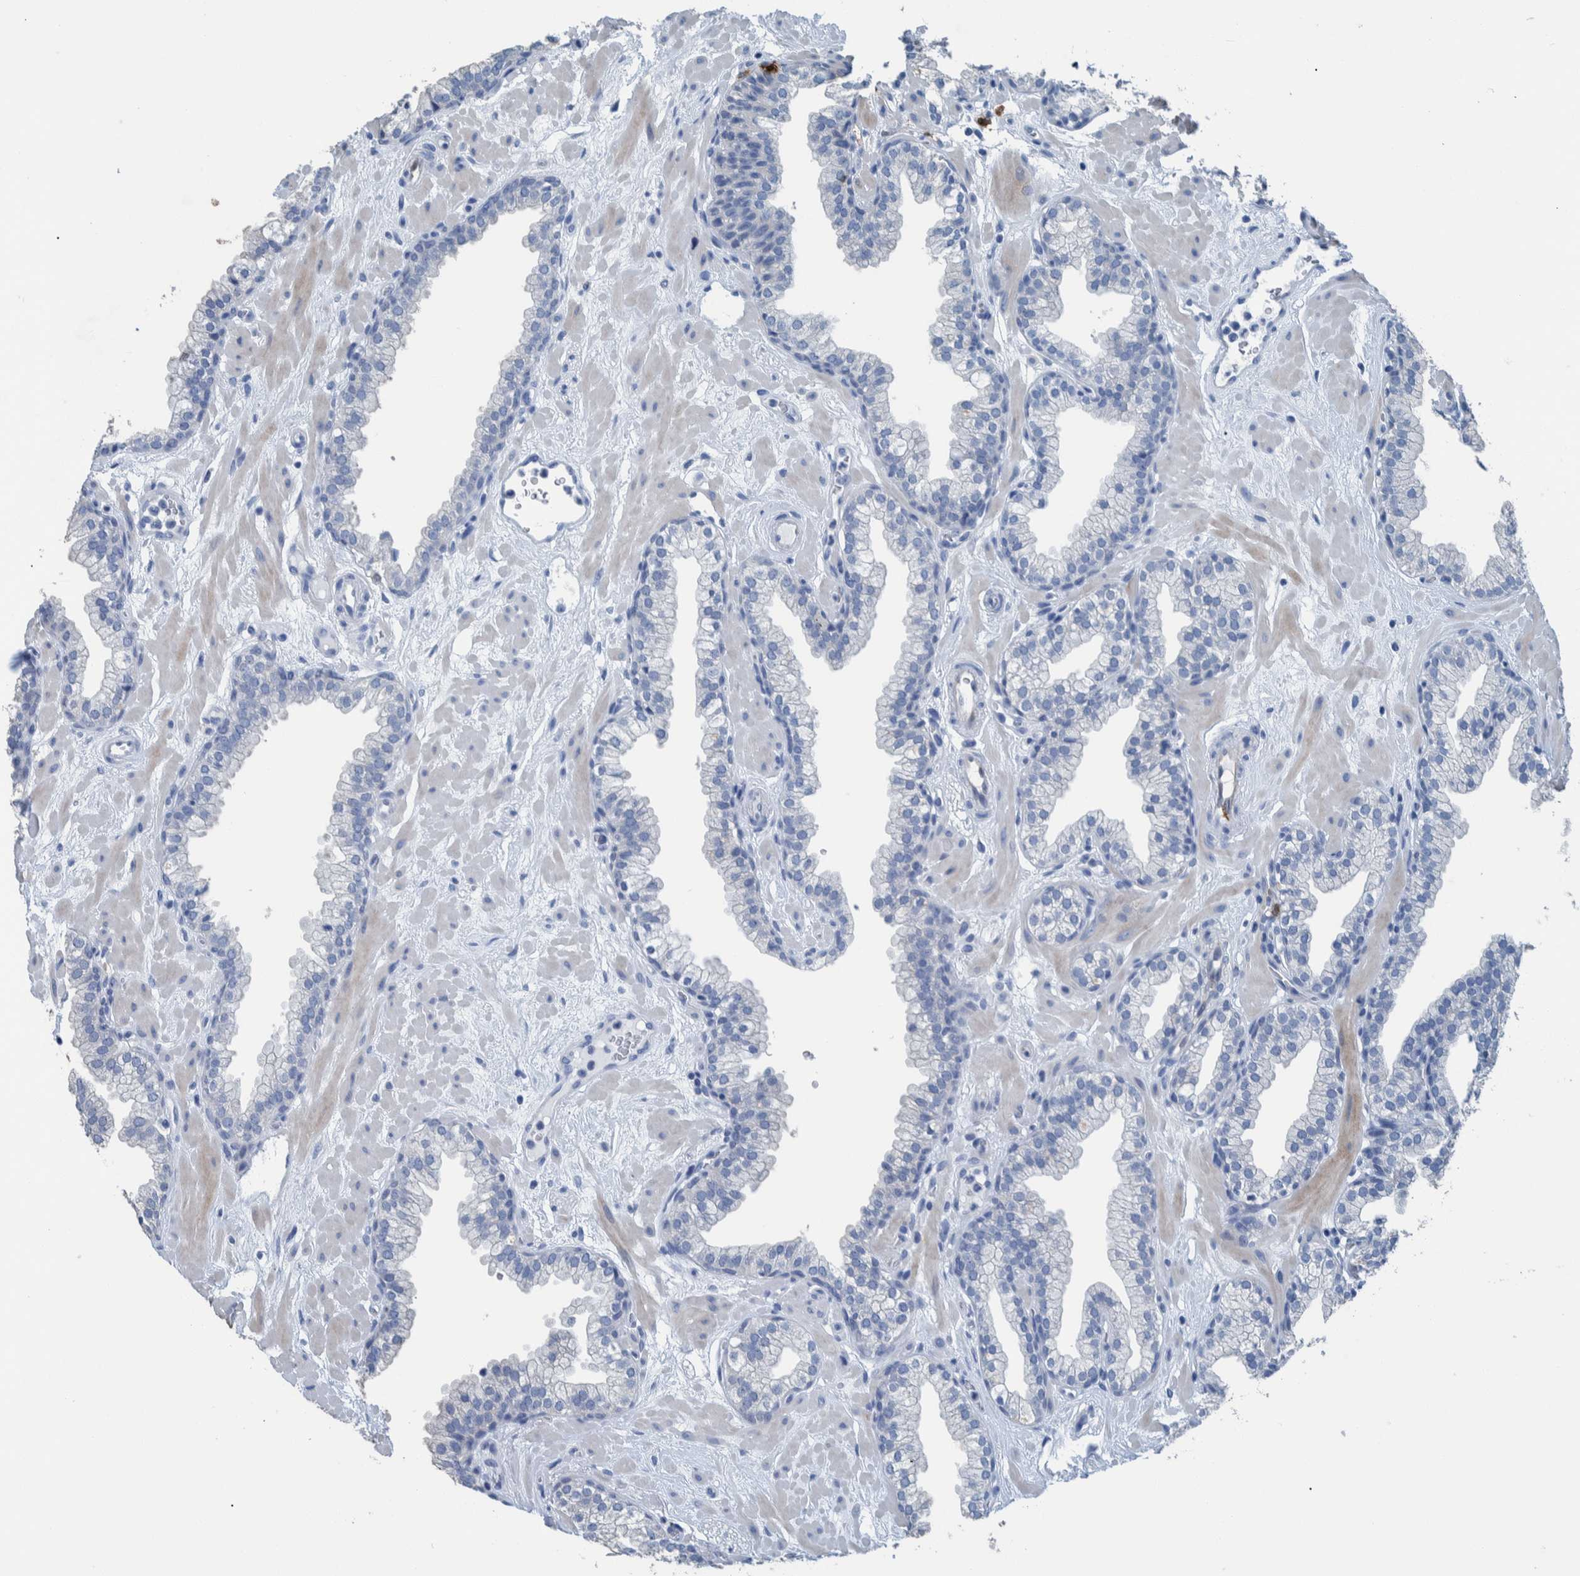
{"staining": {"intensity": "negative", "quantity": "none", "location": "none"}, "tissue": "prostate", "cell_type": "Glandular cells", "image_type": "normal", "snomed": [{"axis": "morphology", "description": "Normal tissue, NOS"}, {"axis": "morphology", "description": "Urothelial carcinoma, Low grade"}, {"axis": "topography", "description": "Urinary bladder"}, {"axis": "topography", "description": "Prostate"}], "caption": "A high-resolution photomicrograph shows IHC staining of benign prostate, which exhibits no significant positivity in glandular cells.", "gene": "IDO1", "patient": {"sex": "male", "age": 60}}